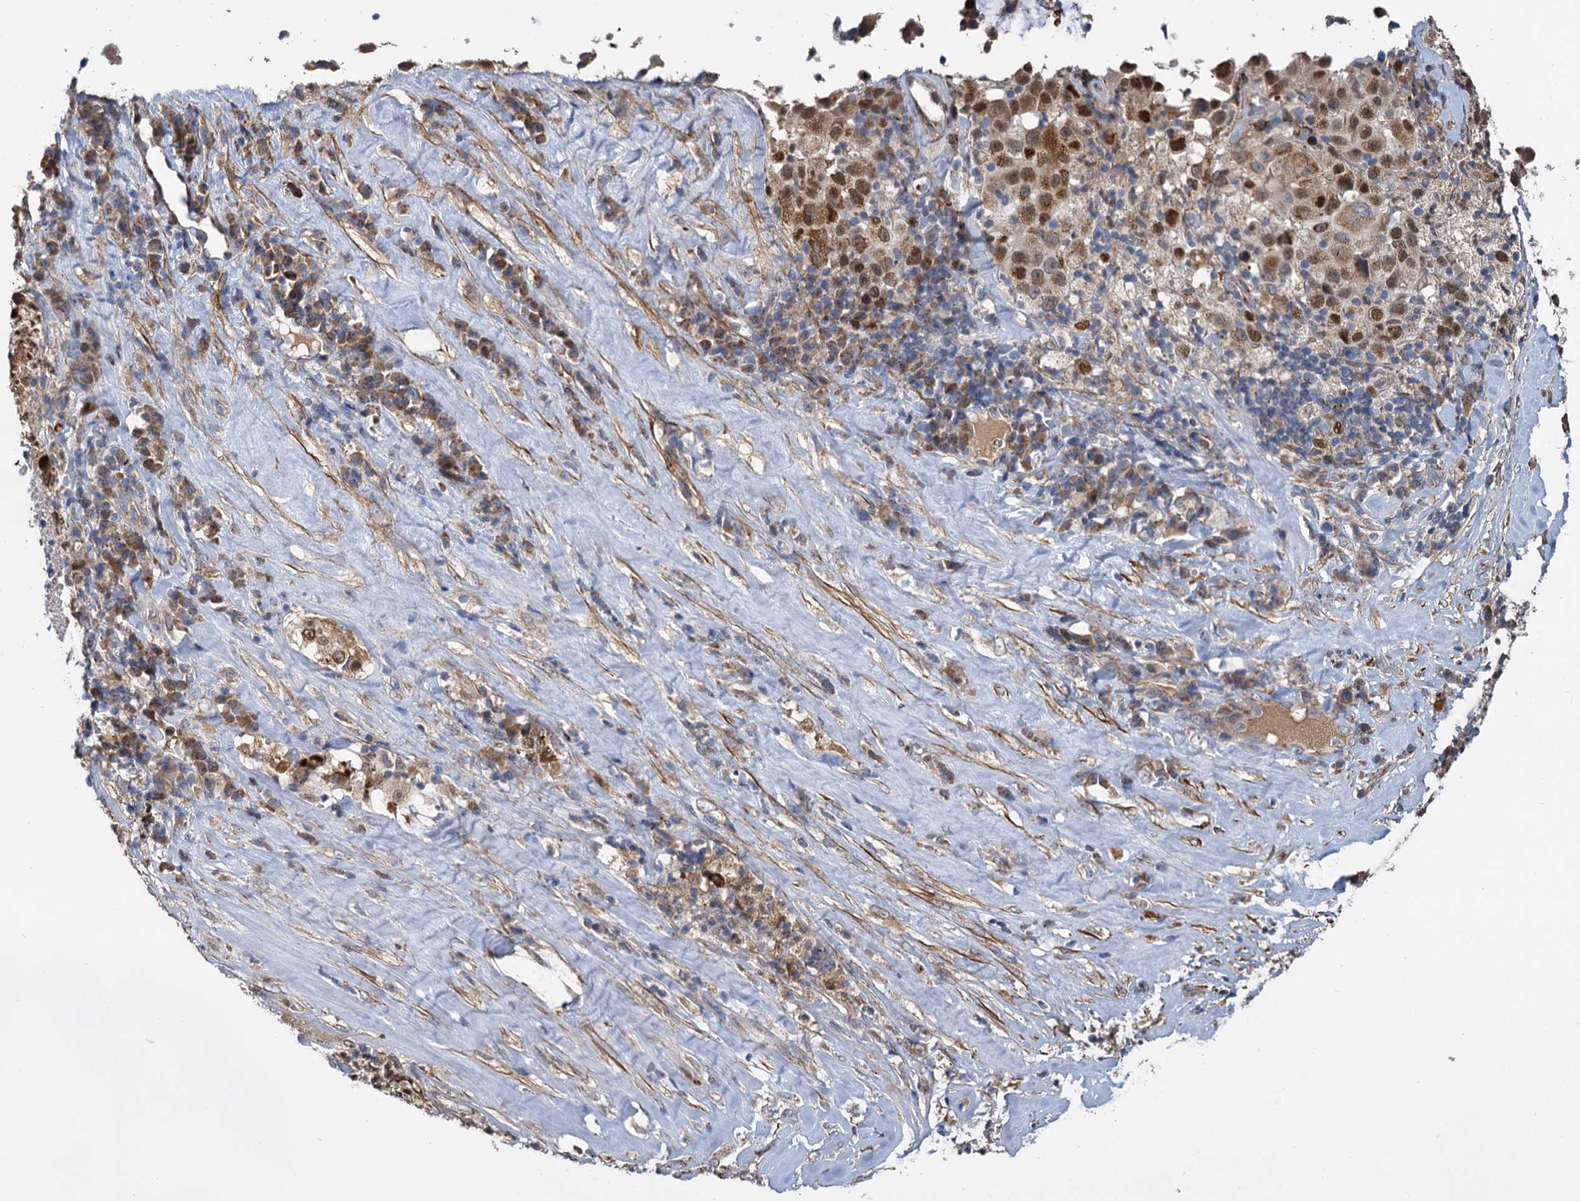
{"staining": {"intensity": "moderate", "quantity": ">75%", "location": "cytoplasmic/membranous,nuclear"}, "tissue": "melanoma", "cell_type": "Tumor cells", "image_type": "cancer", "snomed": [{"axis": "morphology", "description": "Malignant melanoma, Metastatic site"}, {"axis": "topography", "description": "Lymph node"}], "caption": "Human malignant melanoma (metastatic site) stained for a protein (brown) shows moderate cytoplasmic/membranous and nuclear positive staining in approximately >75% of tumor cells.", "gene": "ALKBH7", "patient": {"sex": "male", "age": 62}}